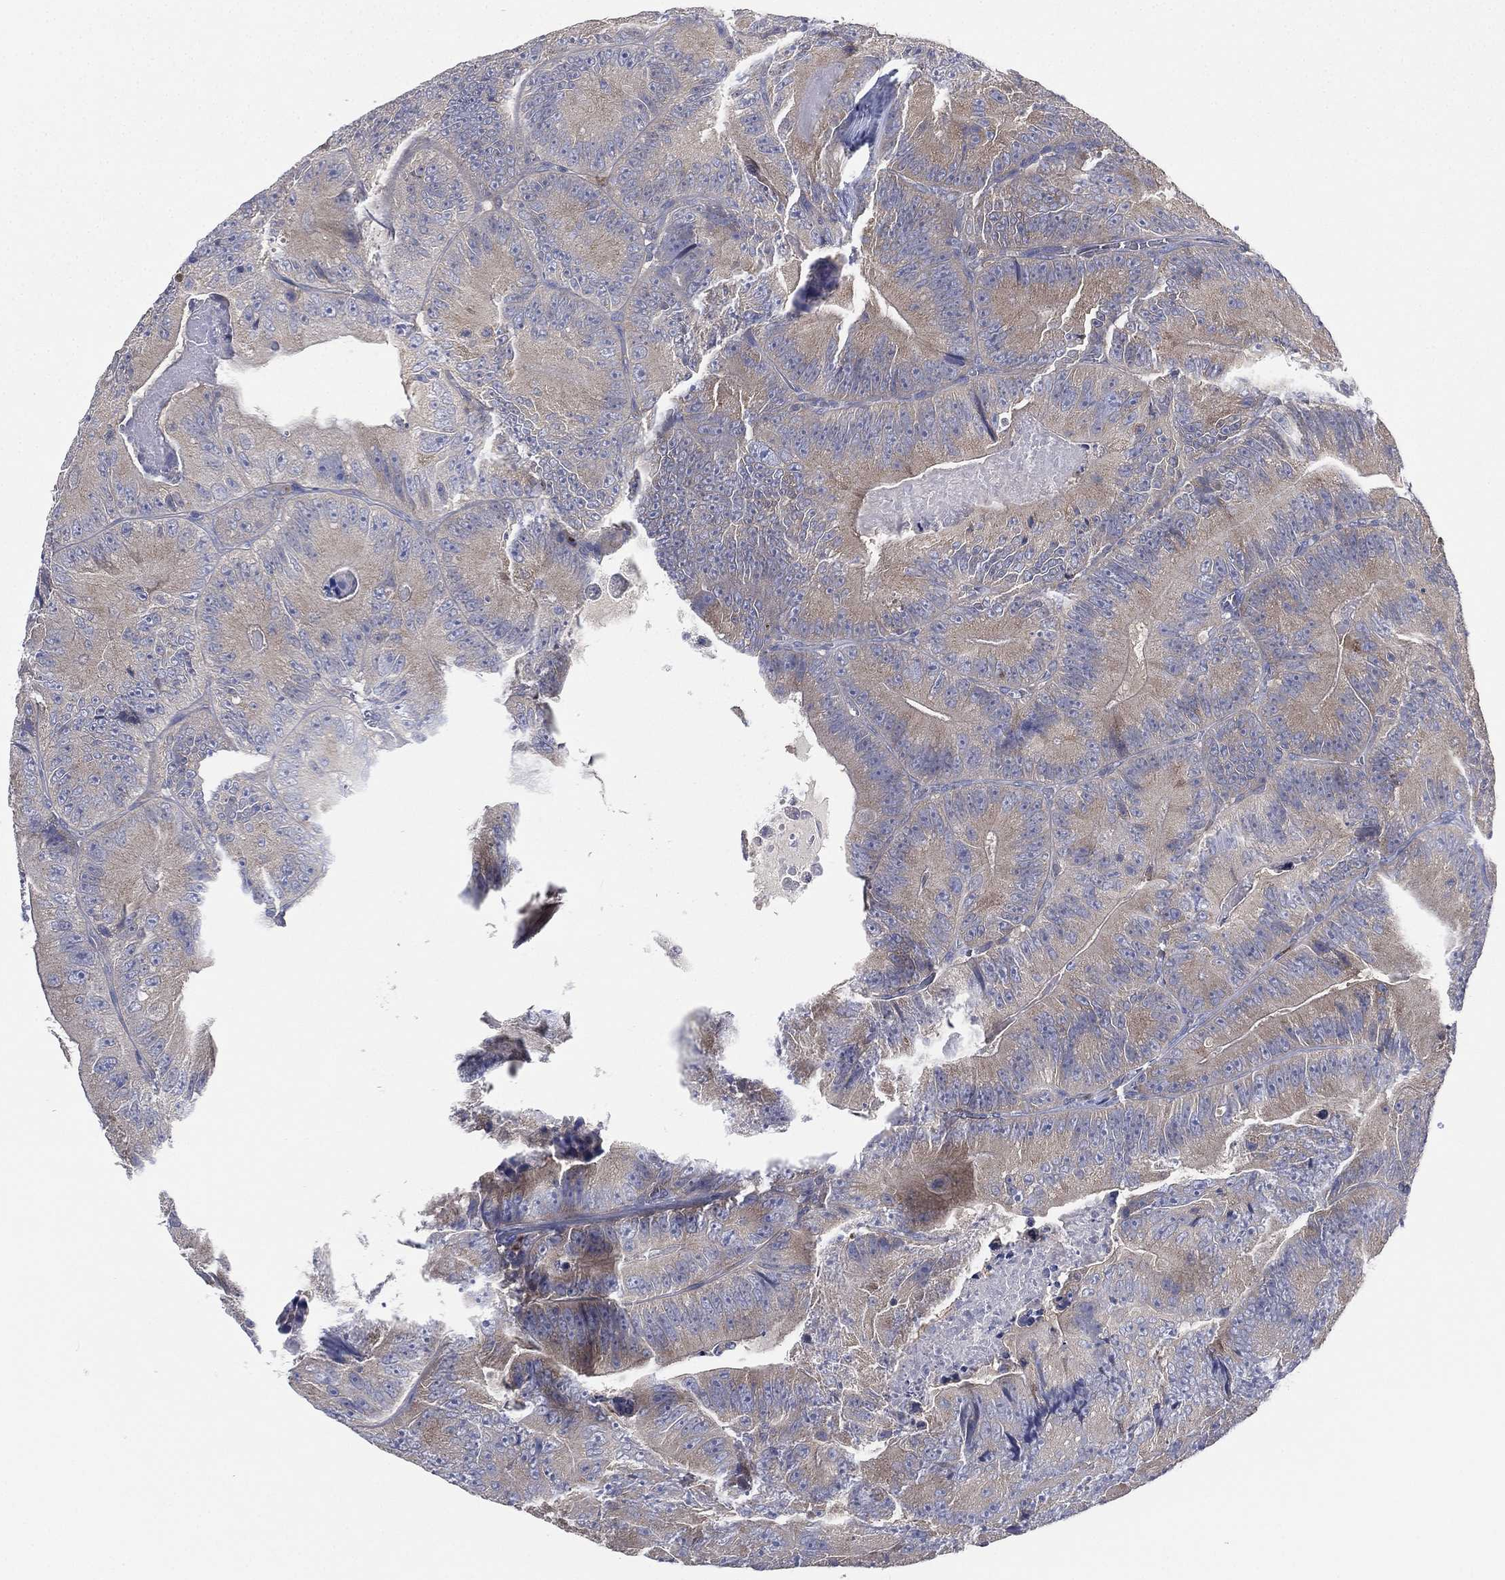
{"staining": {"intensity": "weak", "quantity": "25%-75%", "location": "cytoplasmic/membranous"}, "tissue": "colorectal cancer", "cell_type": "Tumor cells", "image_type": "cancer", "snomed": [{"axis": "morphology", "description": "Adenocarcinoma, NOS"}, {"axis": "topography", "description": "Colon"}], "caption": "A micrograph showing weak cytoplasmic/membranous positivity in about 25%-75% of tumor cells in colorectal cancer (adenocarcinoma), as visualized by brown immunohistochemical staining.", "gene": "ATP8A2", "patient": {"sex": "female", "age": 86}}